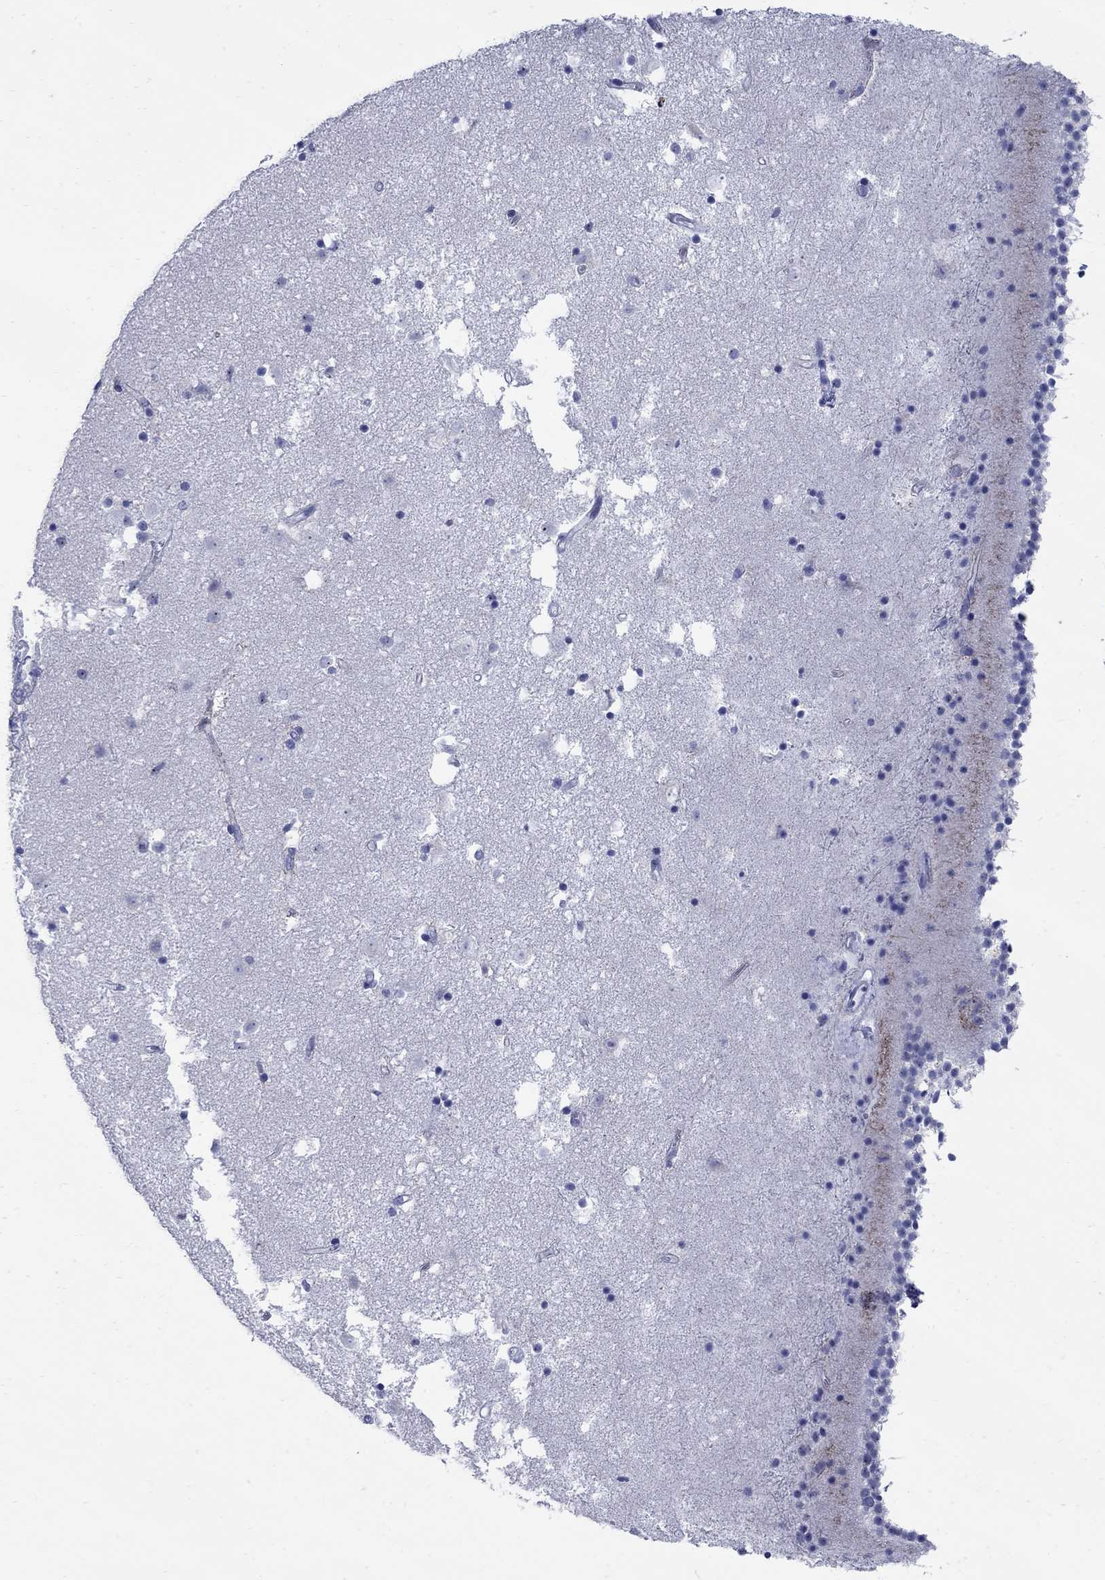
{"staining": {"intensity": "negative", "quantity": "none", "location": "none"}, "tissue": "caudate", "cell_type": "Glial cells", "image_type": "normal", "snomed": [{"axis": "morphology", "description": "Normal tissue, NOS"}, {"axis": "topography", "description": "Lateral ventricle wall"}], "caption": "This photomicrograph is of normal caudate stained with IHC to label a protein in brown with the nuclei are counter-stained blue. There is no staining in glial cells.", "gene": "TACC3", "patient": {"sex": "female", "age": 71}}